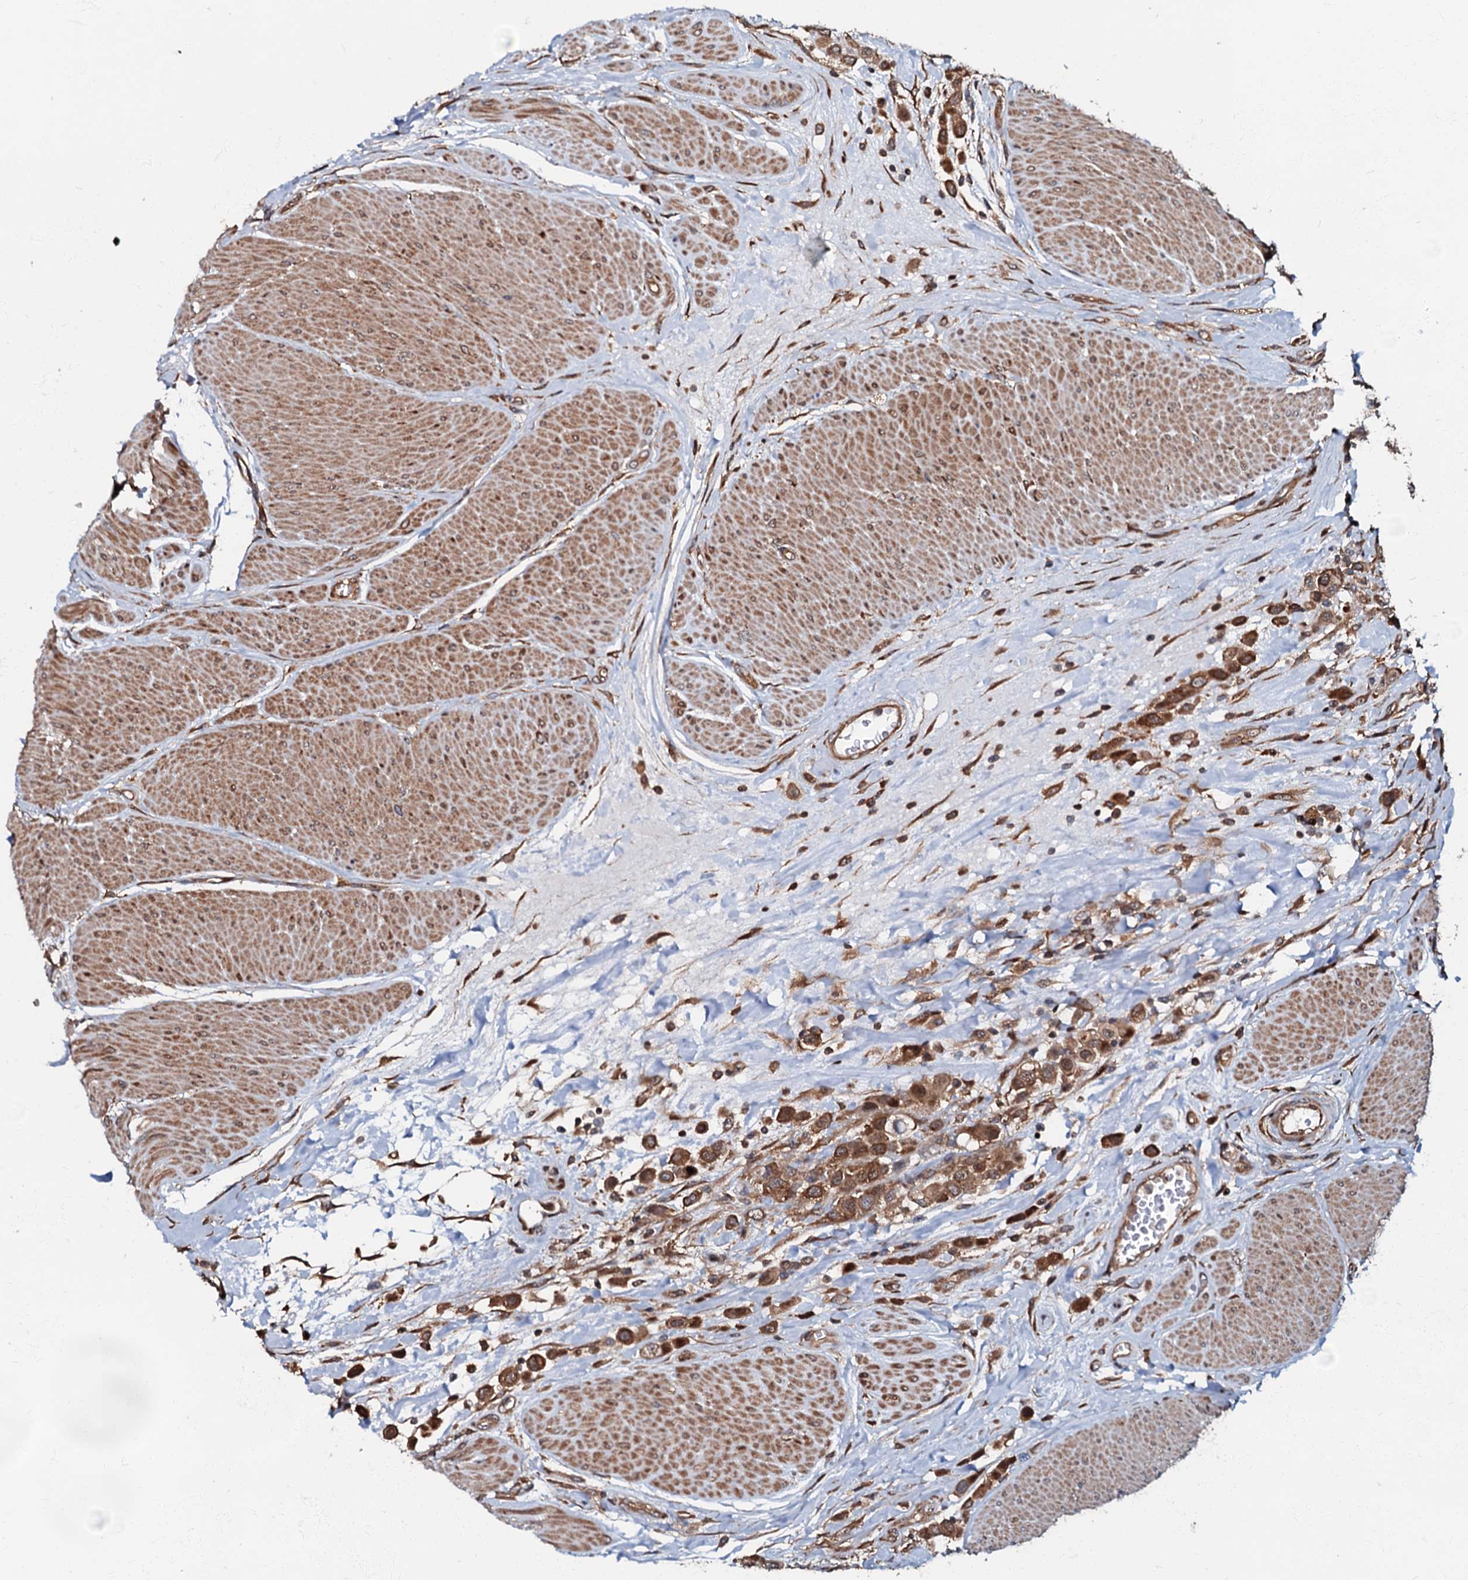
{"staining": {"intensity": "moderate", "quantity": ">75%", "location": "cytoplasmic/membranous"}, "tissue": "urothelial cancer", "cell_type": "Tumor cells", "image_type": "cancer", "snomed": [{"axis": "morphology", "description": "Urothelial carcinoma, High grade"}, {"axis": "topography", "description": "Urinary bladder"}], "caption": "Immunohistochemical staining of human urothelial carcinoma (high-grade) shows moderate cytoplasmic/membranous protein staining in approximately >75% of tumor cells.", "gene": "OSBP", "patient": {"sex": "male", "age": 50}}